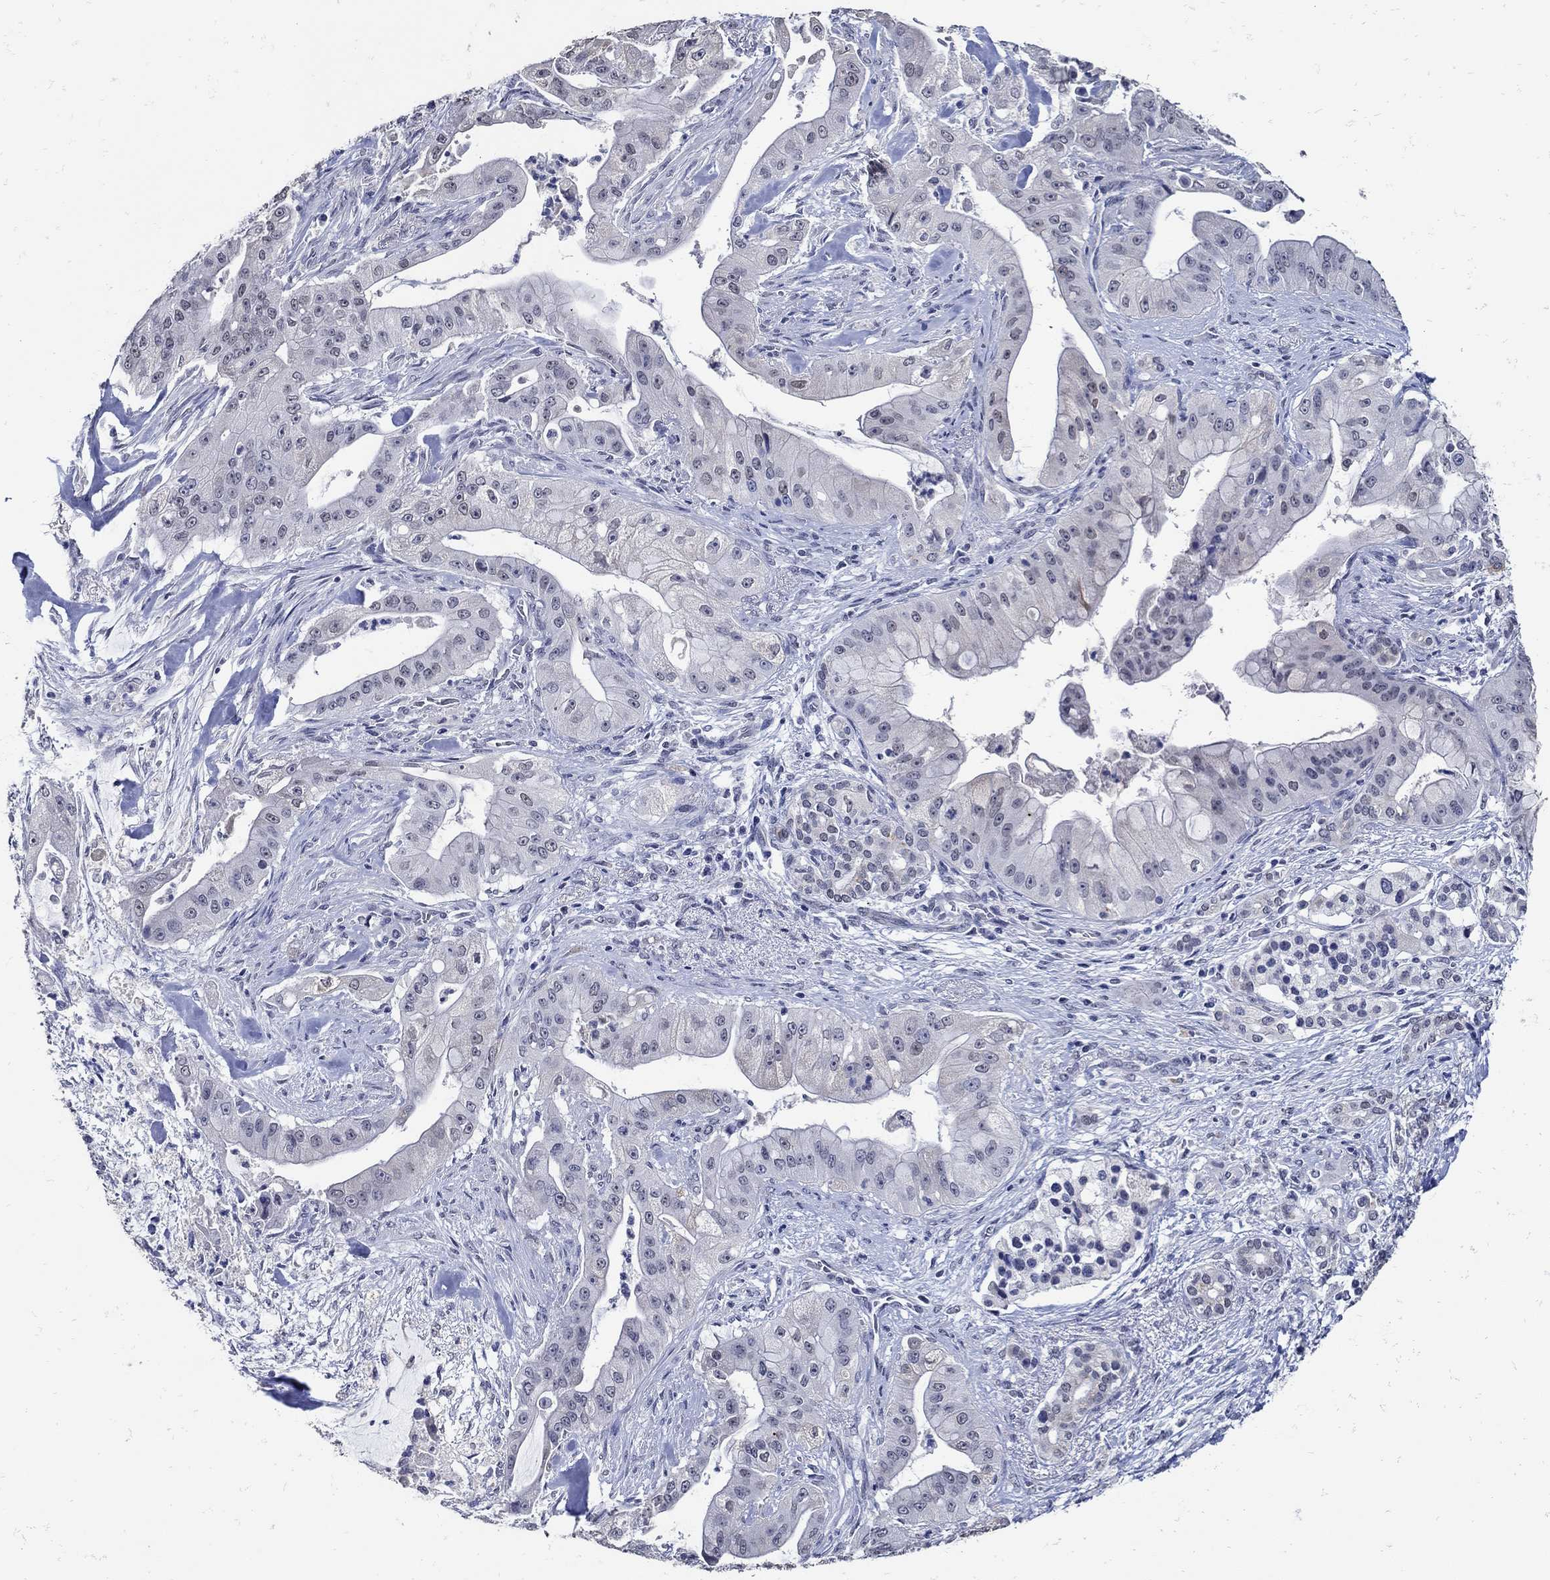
{"staining": {"intensity": "negative", "quantity": "none", "location": "none"}, "tissue": "pancreatic cancer", "cell_type": "Tumor cells", "image_type": "cancer", "snomed": [{"axis": "morphology", "description": "Normal tissue, NOS"}, {"axis": "morphology", "description": "Inflammation, NOS"}, {"axis": "morphology", "description": "Adenocarcinoma, NOS"}, {"axis": "topography", "description": "Pancreas"}], "caption": "The photomicrograph exhibits no staining of tumor cells in pancreatic cancer (adenocarcinoma).", "gene": "KCNN3", "patient": {"sex": "male", "age": 57}}